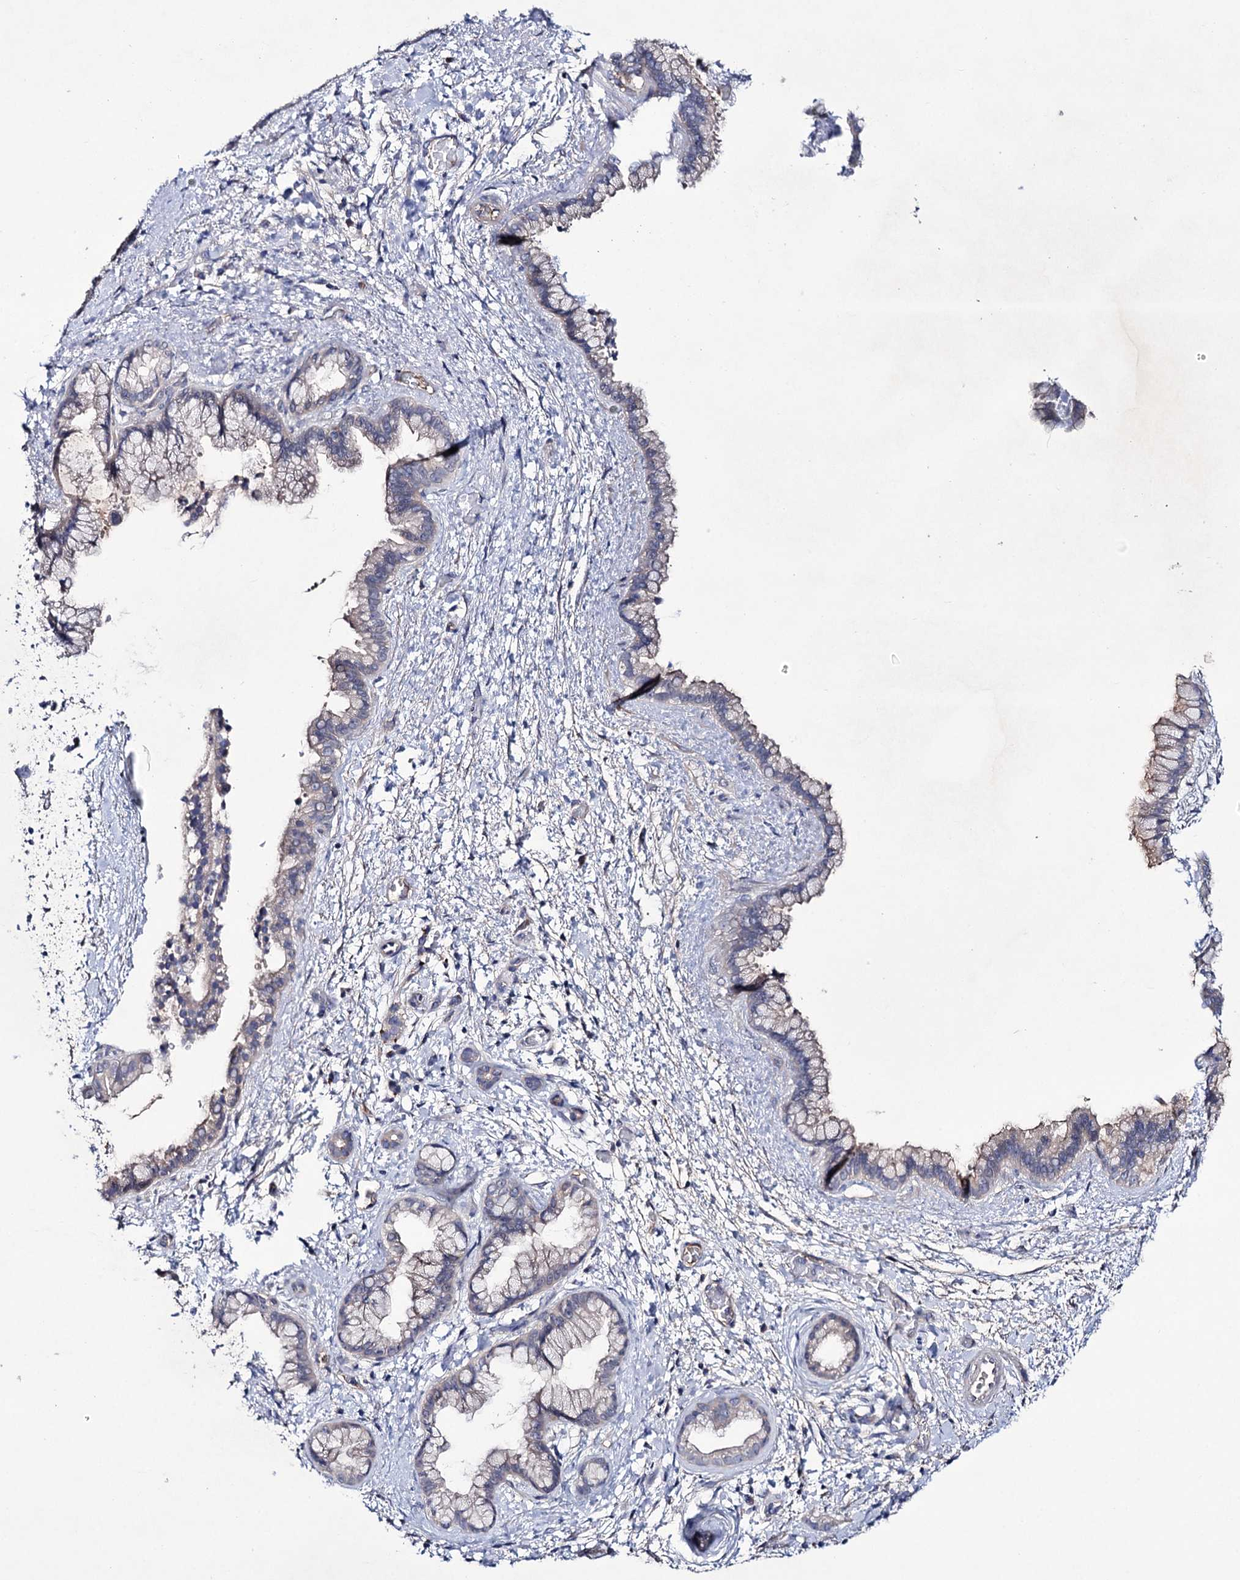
{"staining": {"intensity": "weak", "quantity": "<25%", "location": "cytoplasmic/membranous"}, "tissue": "pancreatic cancer", "cell_type": "Tumor cells", "image_type": "cancer", "snomed": [{"axis": "morphology", "description": "Adenocarcinoma, NOS"}, {"axis": "topography", "description": "Pancreas"}], "caption": "Immunohistochemistry (IHC) image of neoplastic tissue: human adenocarcinoma (pancreatic) stained with DAB demonstrates no significant protein expression in tumor cells.", "gene": "PPP1R32", "patient": {"sex": "female", "age": 78}}